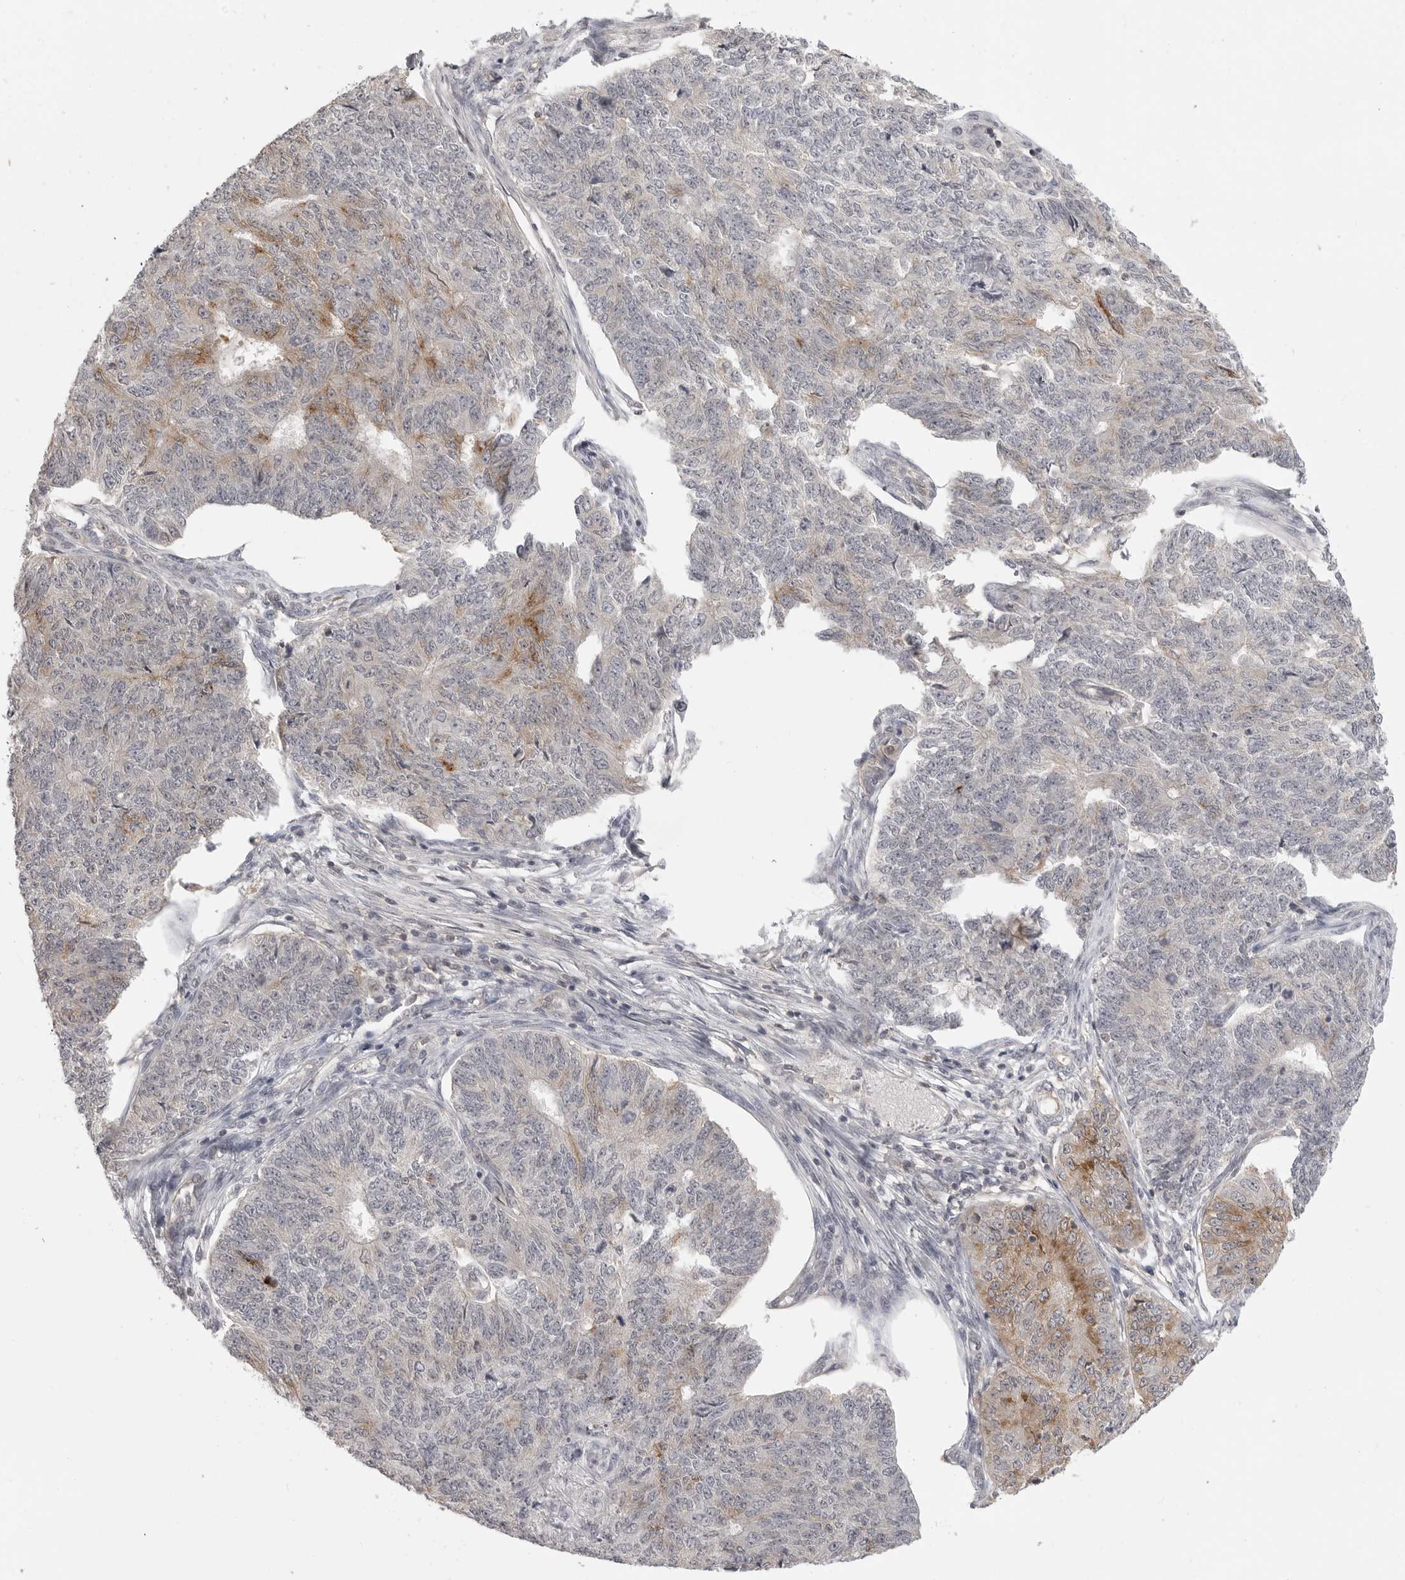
{"staining": {"intensity": "moderate", "quantity": "<25%", "location": "cytoplasmic/membranous"}, "tissue": "endometrial cancer", "cell_type": "Tumor cells", "image_type": "cancer", "snomed": [{"axis": "morphology", "description": "Adenocarcinoma, NOS"}, {"axis": "topography", "description": "Endometrium"}], "caption": "Moderate cytoplasmic/membranous expression is identified in about <25% of tumor cells in adenocarcinoma (endometrial).", "gene": "IFNGR1", "patient": {"sex": "female", "age": 32}}